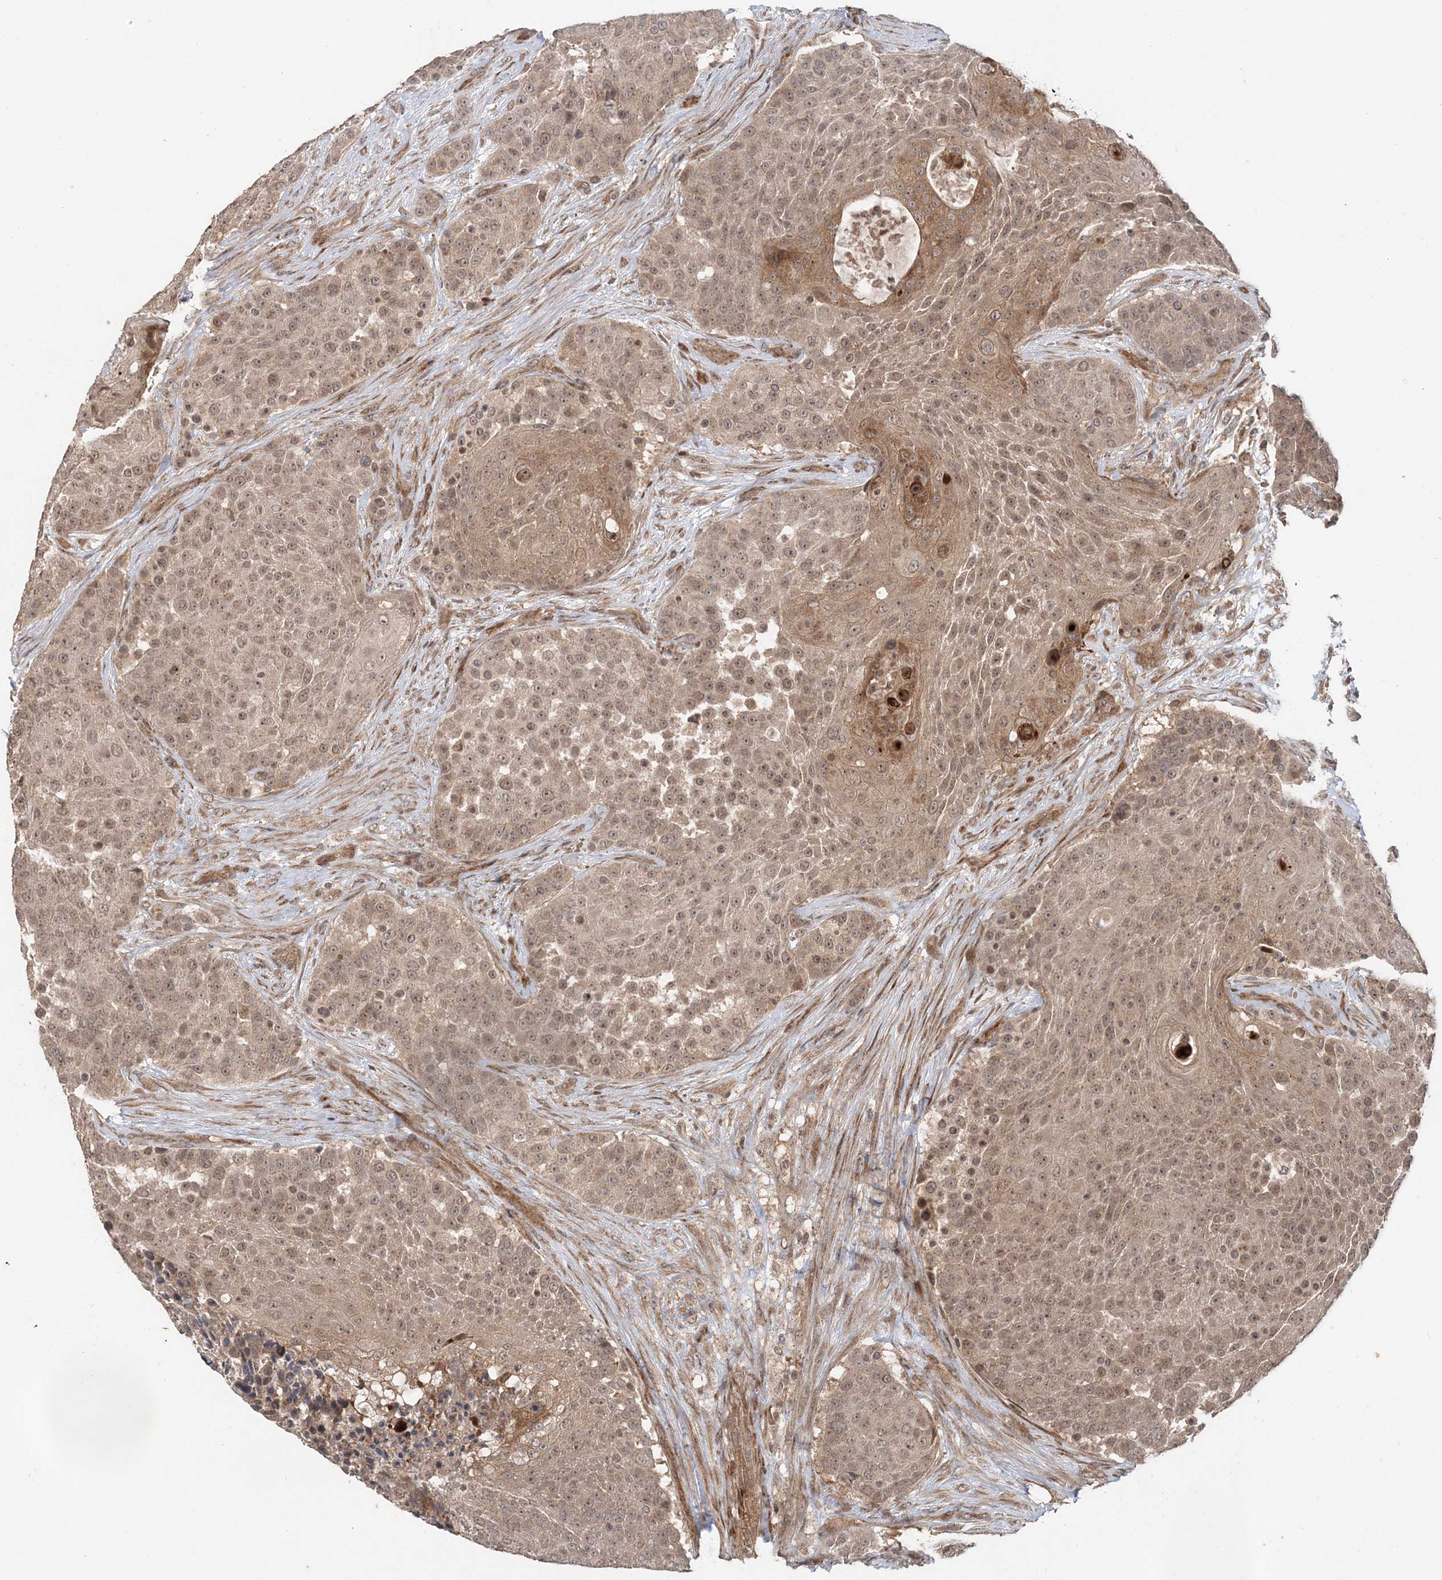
{"staining": {"intensity": "weak", "quantity": ">75%", "location": "cytoplasmic/membranous,nuclear"}, "tissue": "urothelial cancer", "cell_type": "Tumor cells", "image_type": "cancer", "snomed": [{"axis": "morphology", "description": "Urothelial carcinoma, High grade"}, {"axis": "topography", "description": "Urinary bladder"}], "caption": "IHC staining of urothelial carcinoma (high-grade), which demonstrates low levels of weak cytoplasmic/membranous and nuclear staining in approximately >75% of tumor cells indicating weak cytoplasmic/membranous and nuclear protein expression. The staining was performed using DAB (brown) for protein detection and nuclei were counterstained in hematoxylin (blue).", "gene": "UBTD2", "patient": {"sex": "female", "age": 63}}